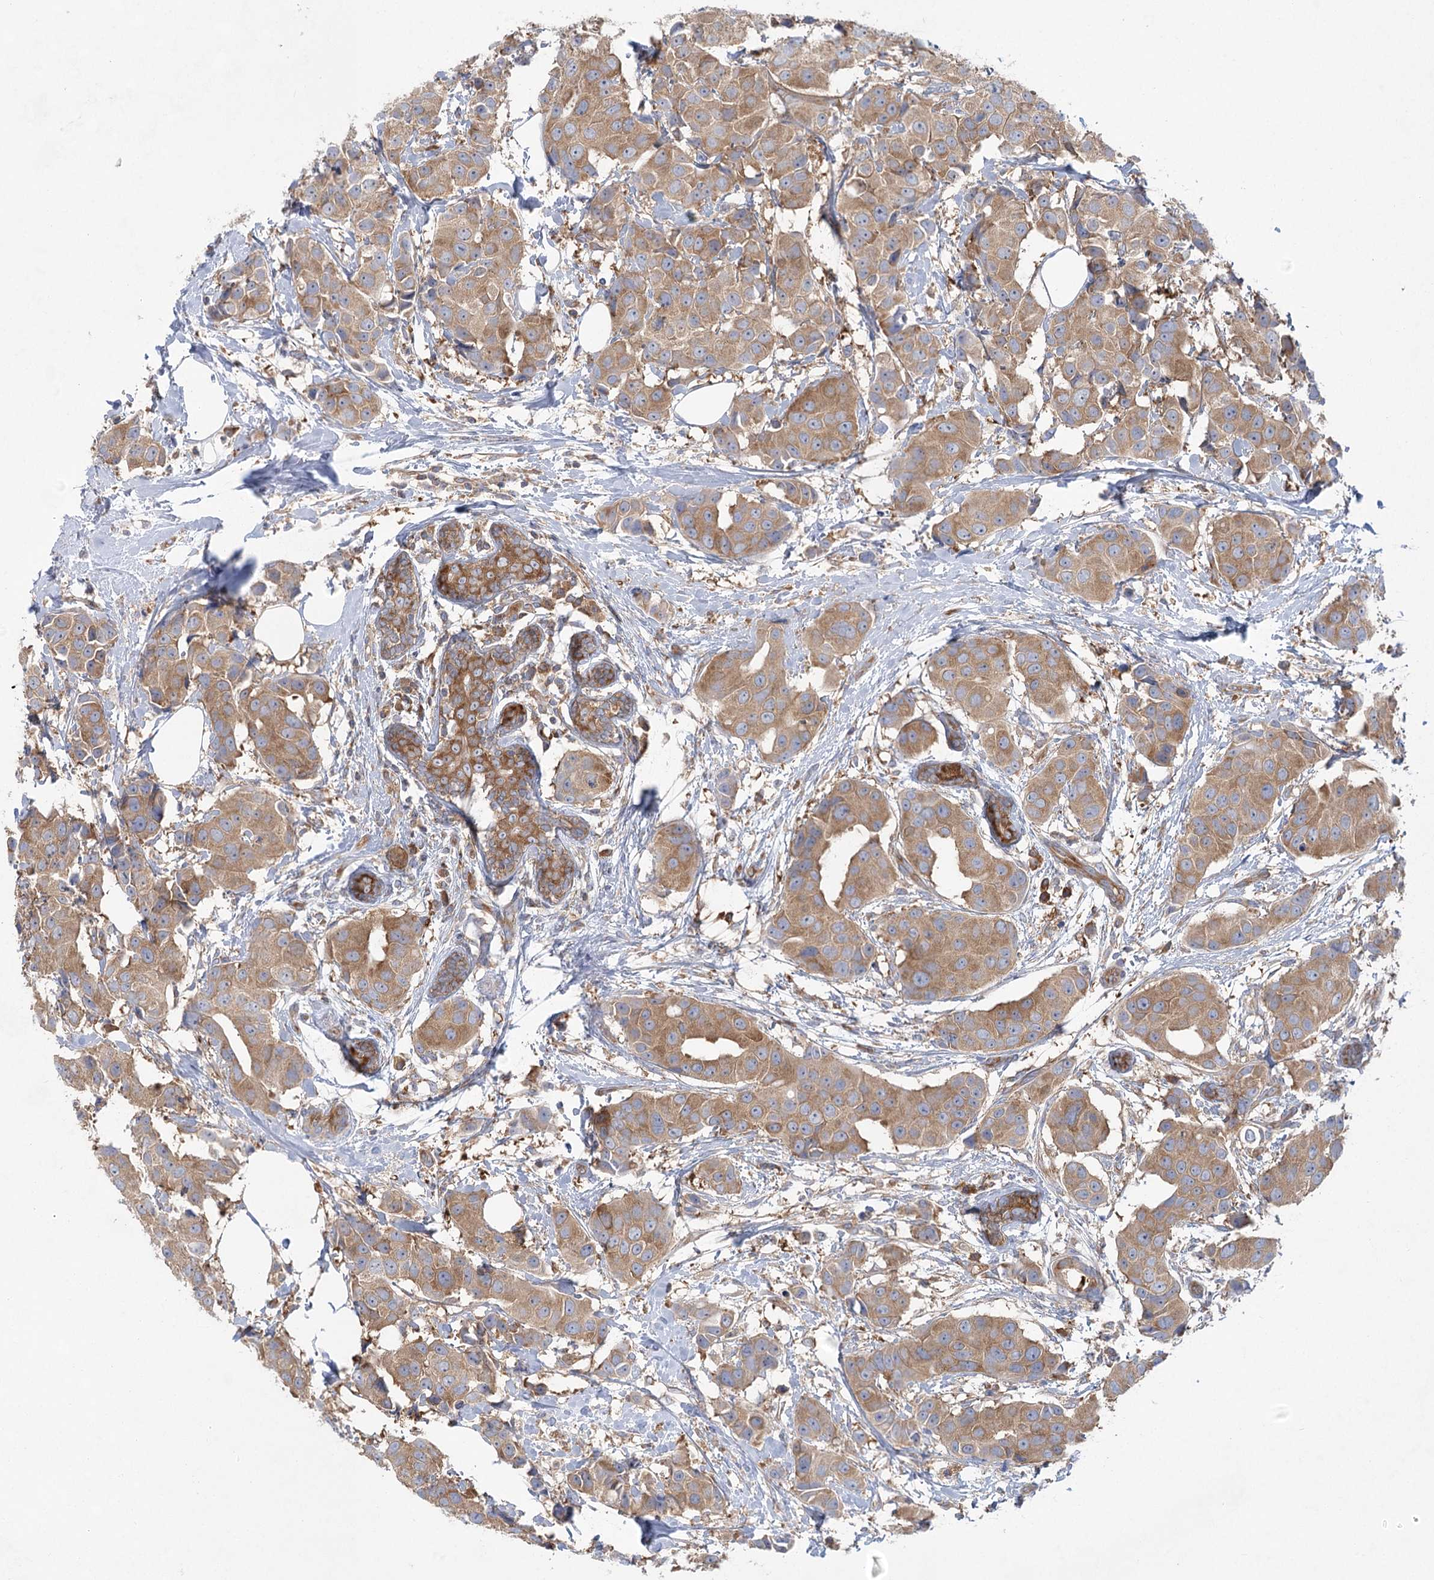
{"staining": {"intensity": "moderate", "quantity": ">75%", "location": "cytoplasmic/membranous"}, "tissue": "breast cancer", "cell_type": "Tumor cells", "image_type": "cancer", "snomed": [{"axis": "morphology", "description": "Normal tissue, NOS"}, {"axis": "morphology", "description": "Duct carcinoma"}, {"axis": "topography", "description": "Breast"}], "caption": "High-magnification brightfield microscopy of breast cancer stained with DAB (3,3'-diaminobenzidine) (brown) and counterstained with hematoxylin (blue). tumor cells exhibit moderate cytoplasmic/membranous positivity is seen in approximately>75% of cells. The protein of interest is stained brown, and the nuclei are stained in blue (DAB IHC with brightfield microscopy, high magnification).", "gene": "EIF3A", "patient": {"sex": "female", "age": 39}}